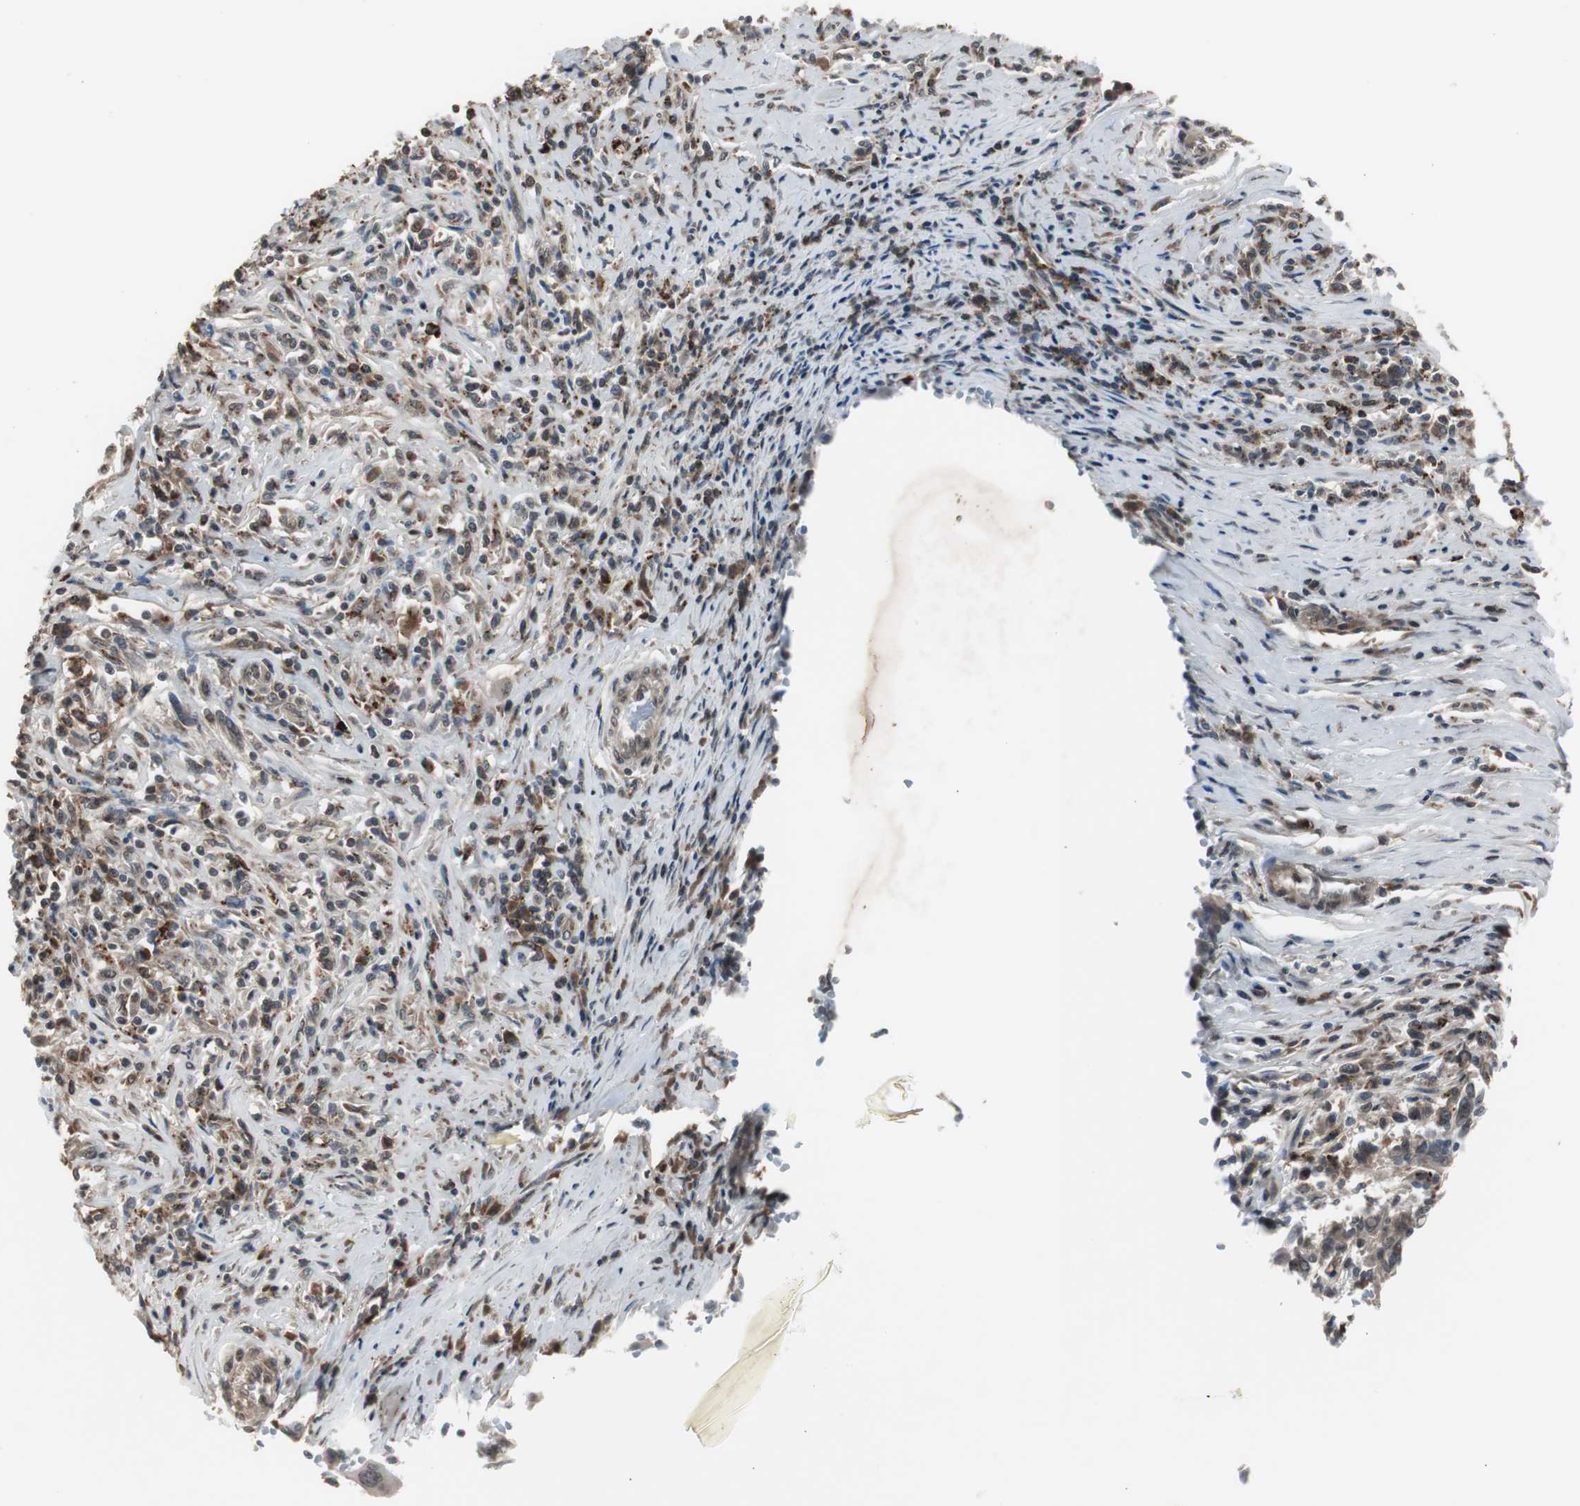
{"staining": {"intensity": "weak", "quantity": "25%-75%", "location": "cytoplasmic/membranous,nuclear"}, "tissue": "melanoma", "cell_type": "Tumor cells", "image_type": "cancer", "snomed": [{"axis": "morphology", "description": "Malignant melanoma, Metastatic site"}, {"axis": "topography", "description": "Lymph node"}], "caption": "Immunohistochemistry of malignant melanoma (metastatic site) reveals low levels of weak cytoplasmic/membranous and nuclear staining in about 25%-75% of tumor cells. Nuclei are stained in blue.", "gene": "BOLA1", "patient": {"sex": "male", "age": 61}}